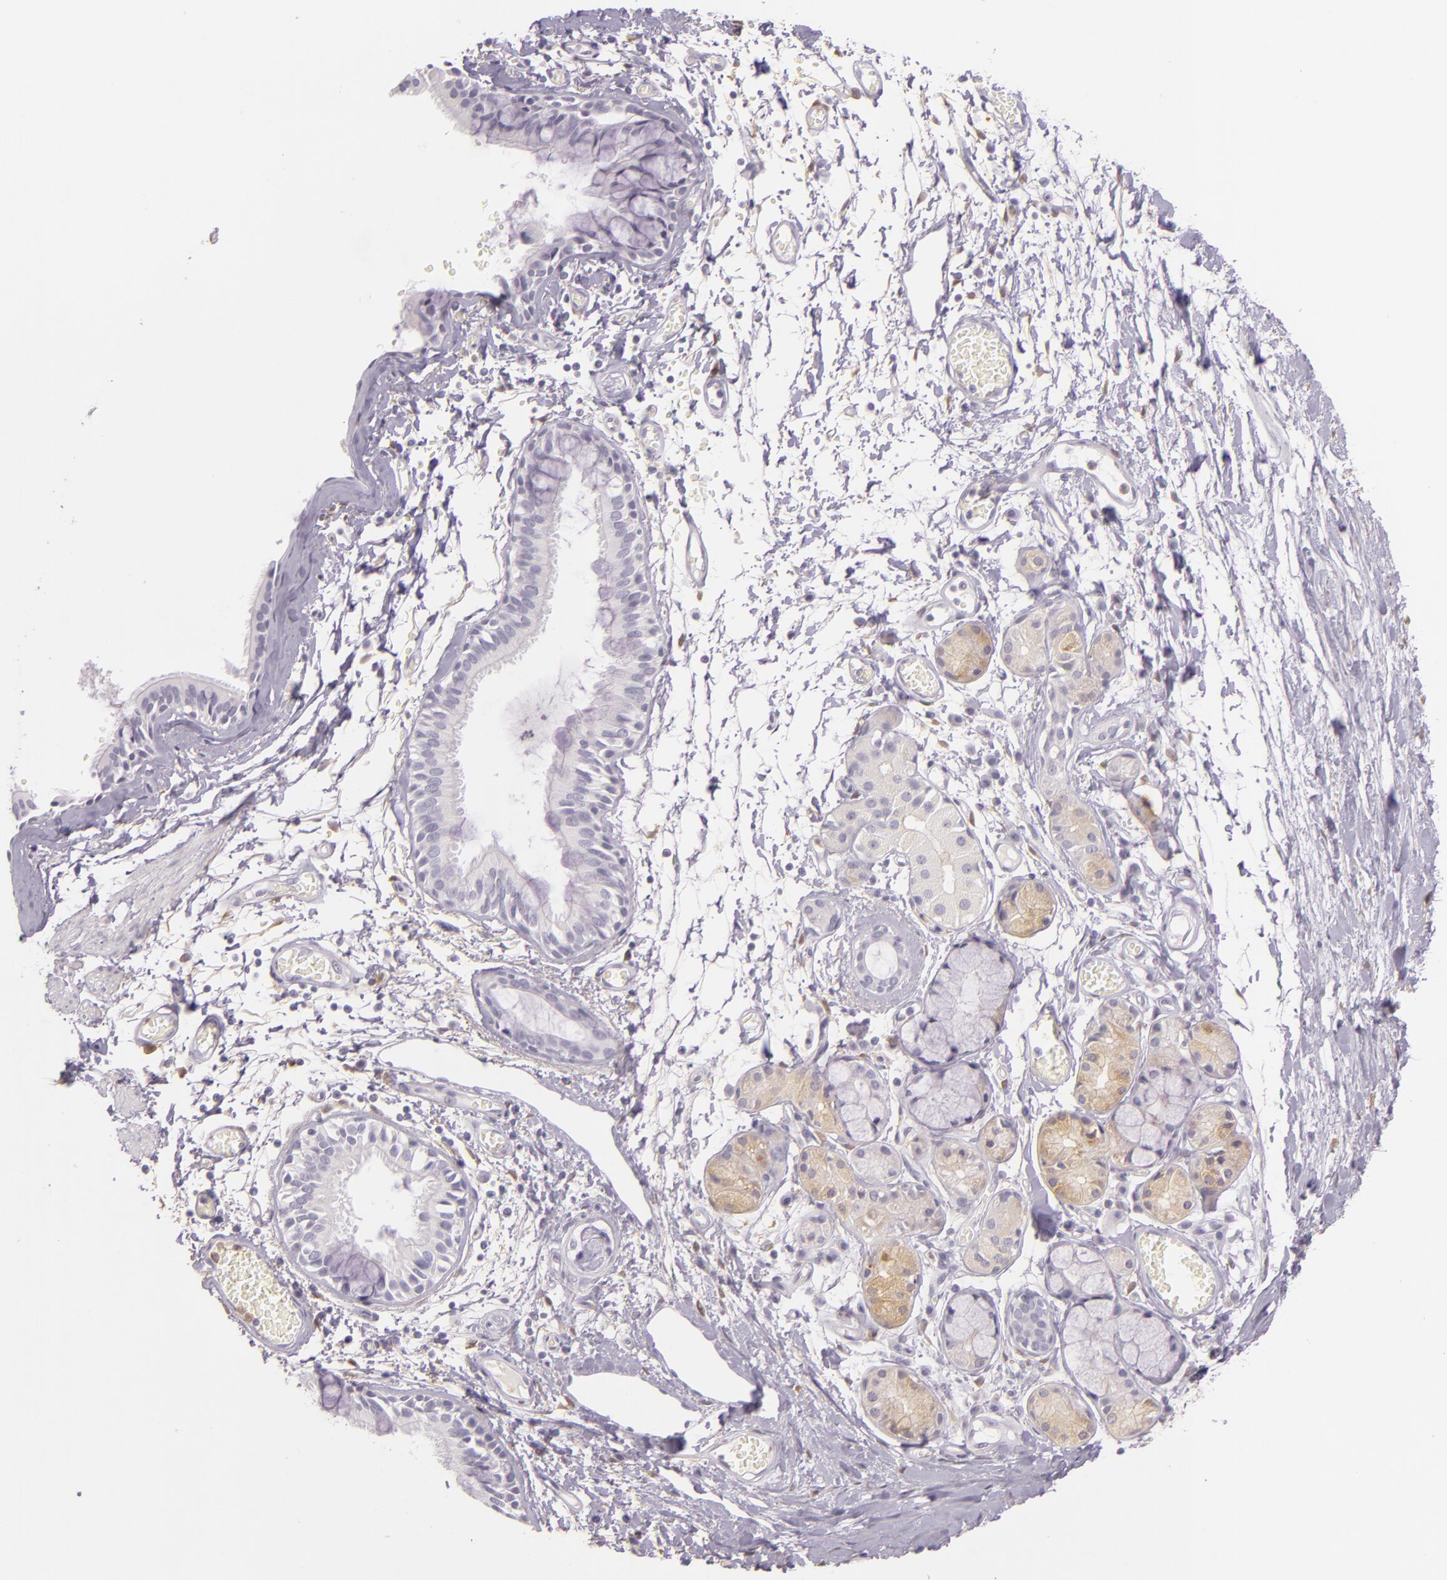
{"staining": {"intensity": "negative", "quantity": "none", "location": "none"}, "tissue": "bronchus", "cell_type": "Respiratory epithelial cells", "image_type": "normal", "snomed": [{"axis": "morphology", "description": "Normal tissue, NOS"}, {"axis": "topography", "description": "Bronchus"}, {"axis": "topography", "description": "Lung"}], "caption": "A micrograph of bronchus stained for a protein reveals no brown staining in respiratory epithelial cells.", "gene": "CBS", "patient": {"sex": "female", "age": 56}}